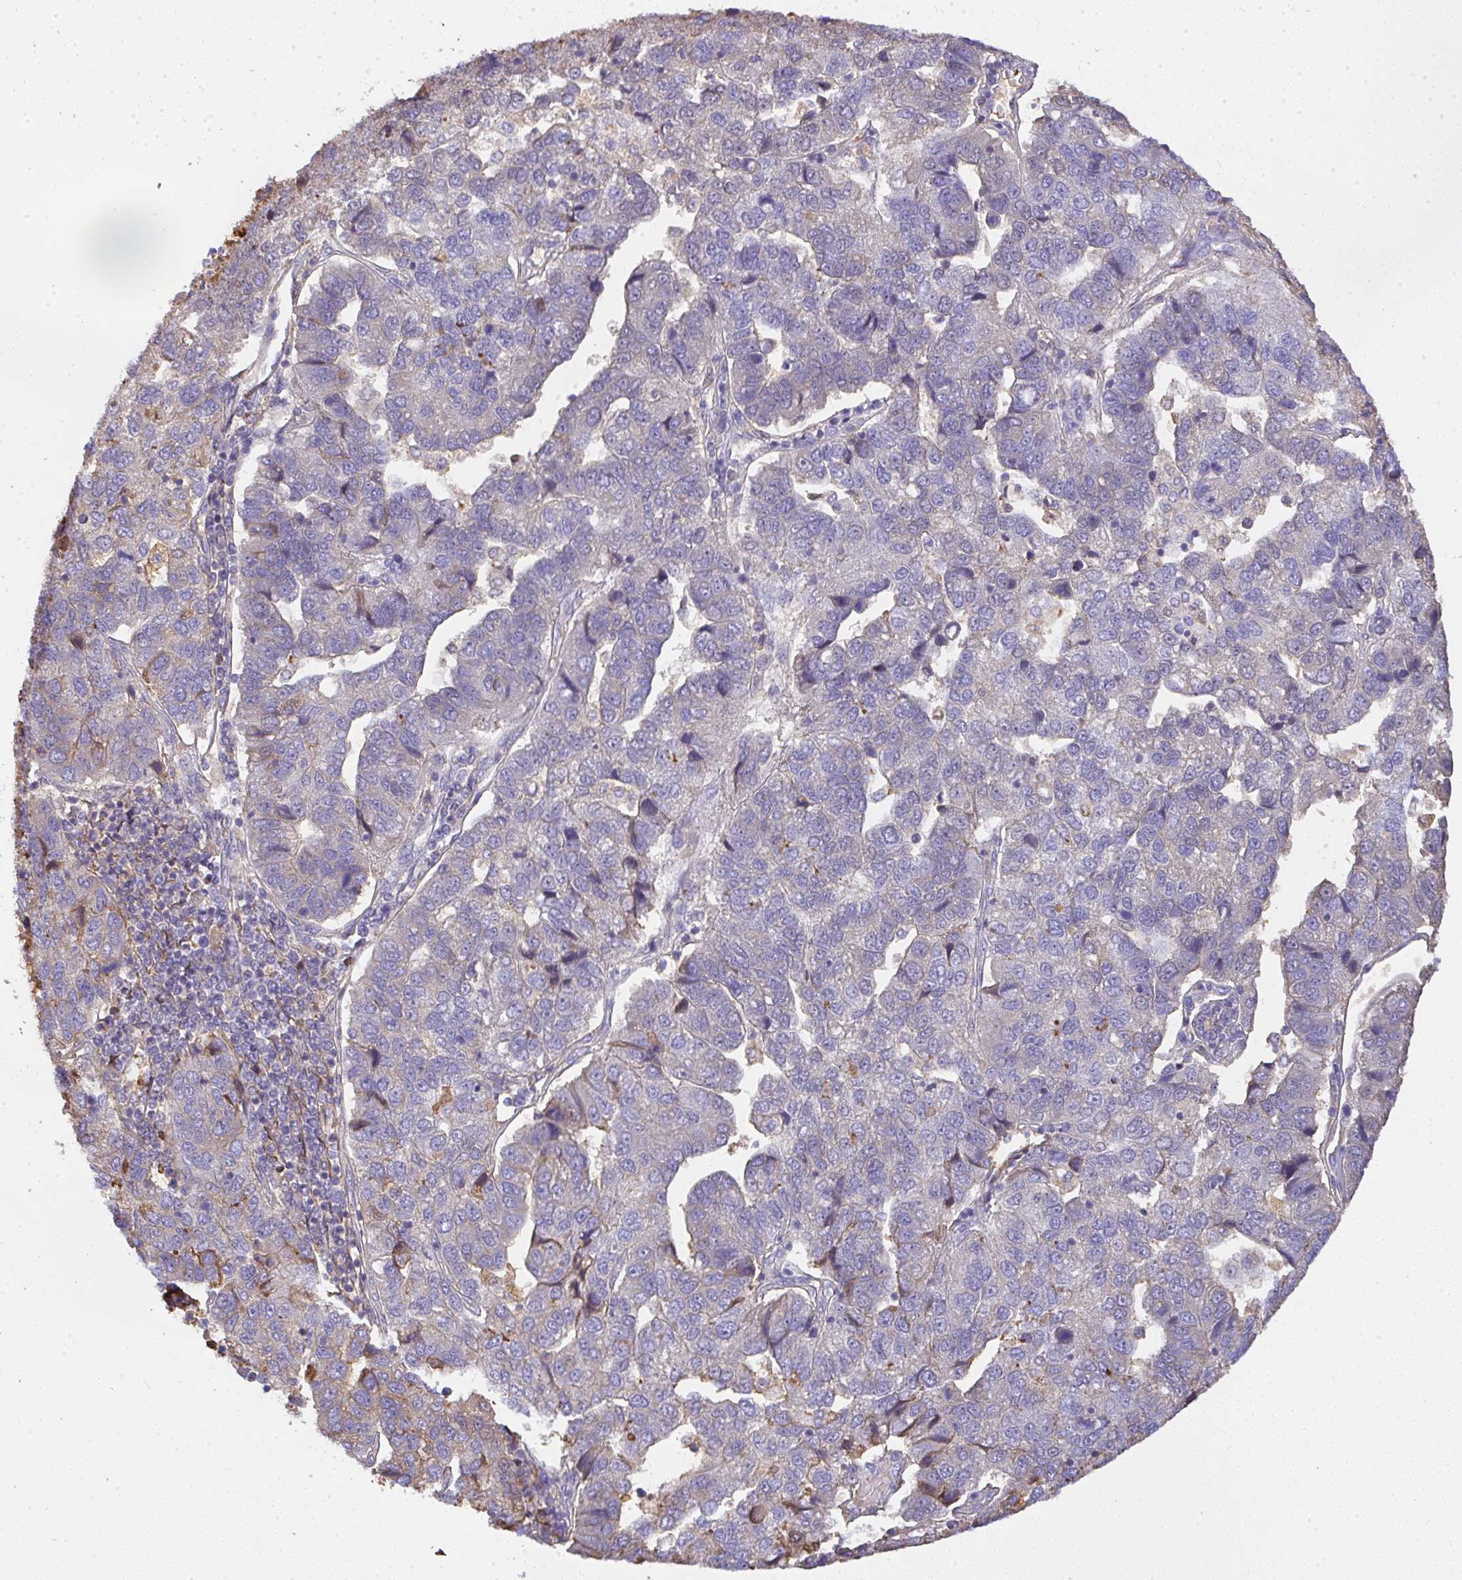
{"staining": {"intensity": "moderate", "quantity": "<25%", "location": "cytoplasmic/membranous"}, "tissue": "pancreatic cancer", "cell_type": "Tumor cells", "image_type": "cancer", "snomed": [{"axis": "morphology", "description": "Adenocarcinoma, NOS"}, {"axis": "topography", "description": "Pancreas"}], "caption": "Protein staining displays moderate cytoplasmic/membranous positivity in approximately <25% of tumor cells in pancreatic adenocarcinoma.", "gene": "SMYD5", "patient": {"sex": "female", "age": 61}}